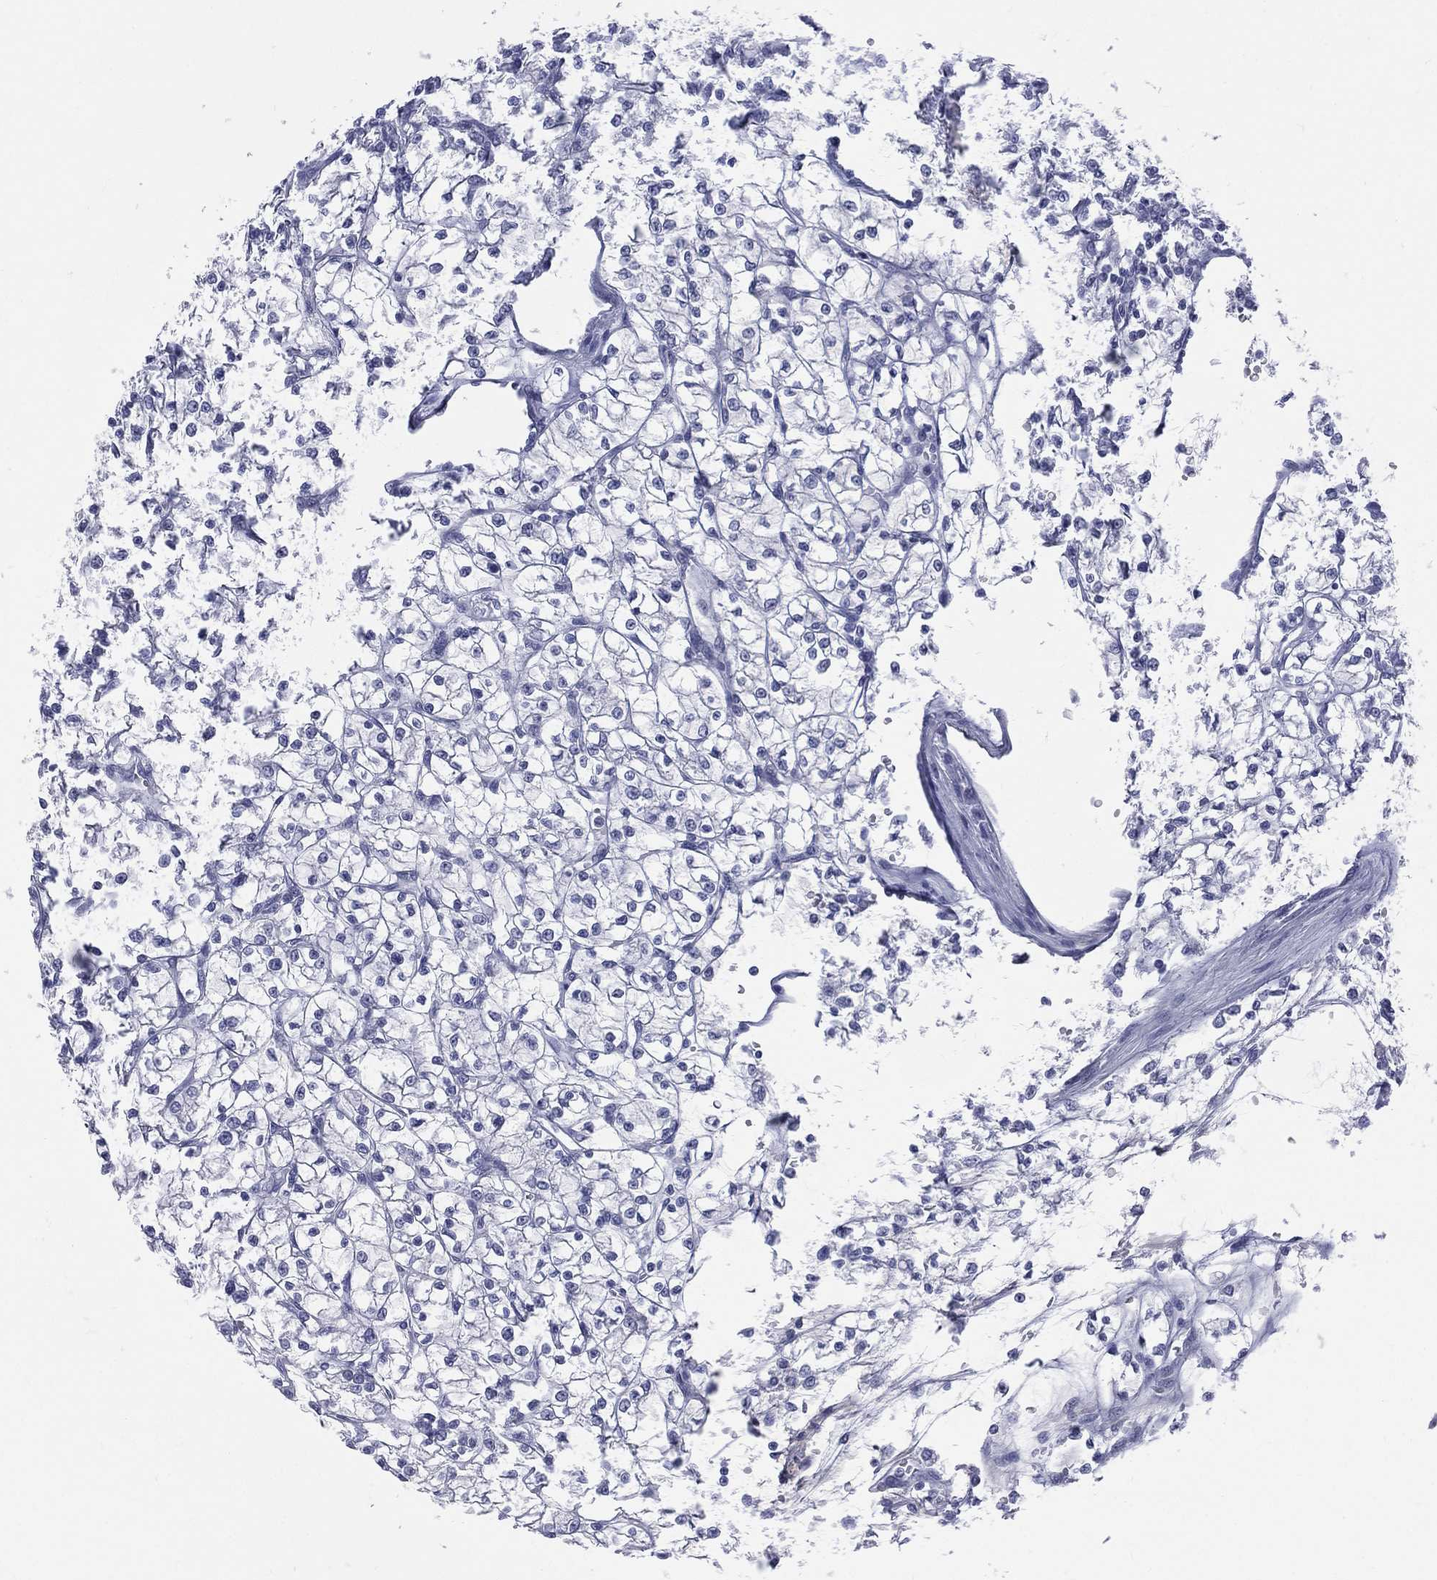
{"staining": {"intensity": "negative", "quantity": "none", "location": "none"}, "tissue": "renal cancer", "cell_type": "Tumor cells", "image_type": "cancer", "snomed": [{"axis": "morphology", "description": "Adenocarcinoma, NOS"}, {"axis": "topography", "description": "Kidney"}], "caption": "Human renal cancer (adenocarcinoma) stained for a protein using IHC shows no expression in tumor cells.", "gene": "MLLT10", "patient": {"sex": "female", "age": 64}}